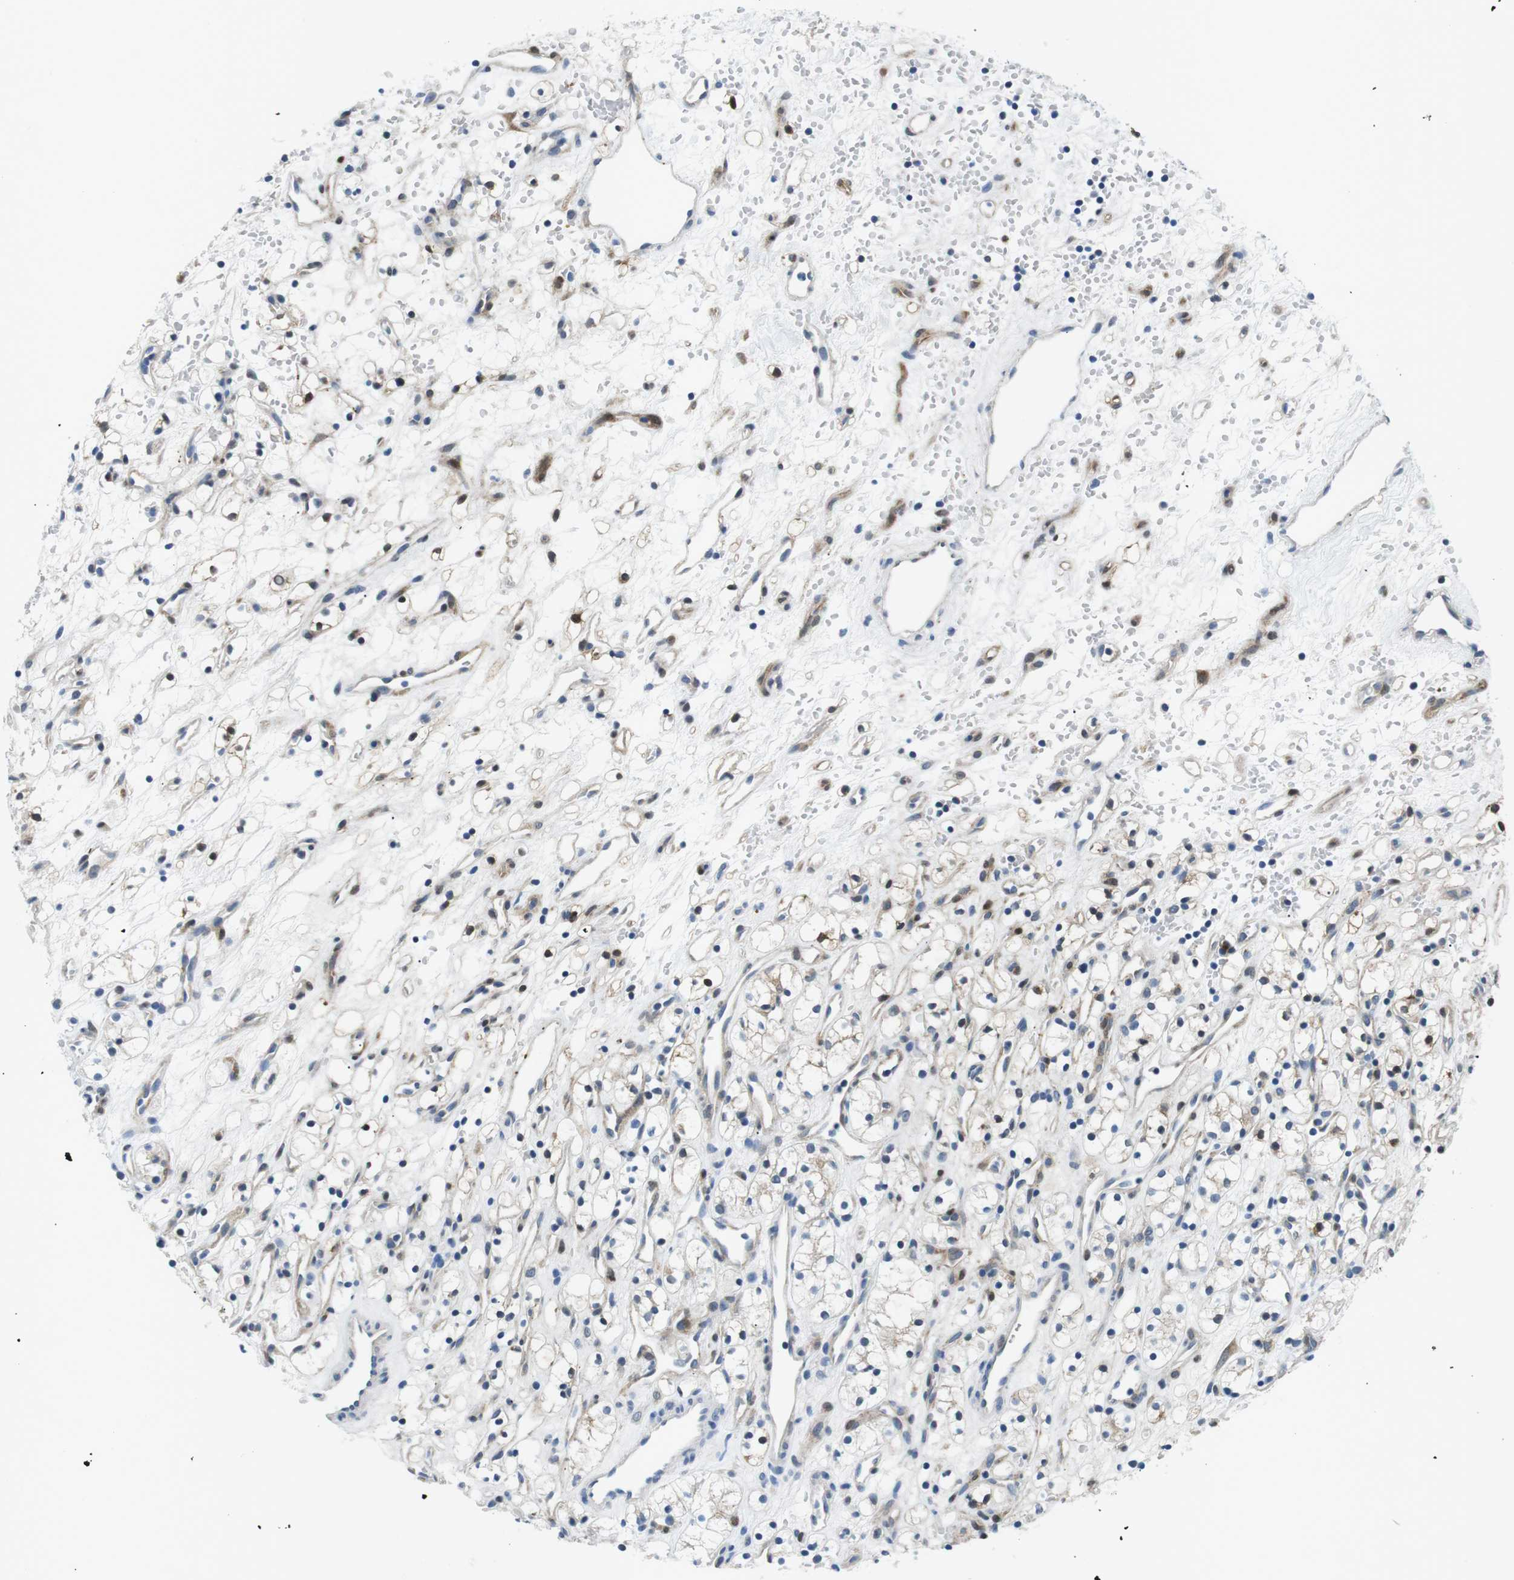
{"staining": {"intensity": "weak", "quantity": "25%-75%", "location": "cytoplasmic/membranous,nuclear"}, "tissue": "renal cancer", "cell_type": "Tumor cells", "image_type": "cancer", "snomed": [{"axis": "morphology", "description": "Adenocarcinoma, NOS"}, {"axis": "topography", "description": "Kidney"}], "caption": "Human renal cancer stained with a protein marker exhibits weak staining in tumor cells.", "gene": "PHLDA1", "patient": {"sex": "female", "age": 60}}